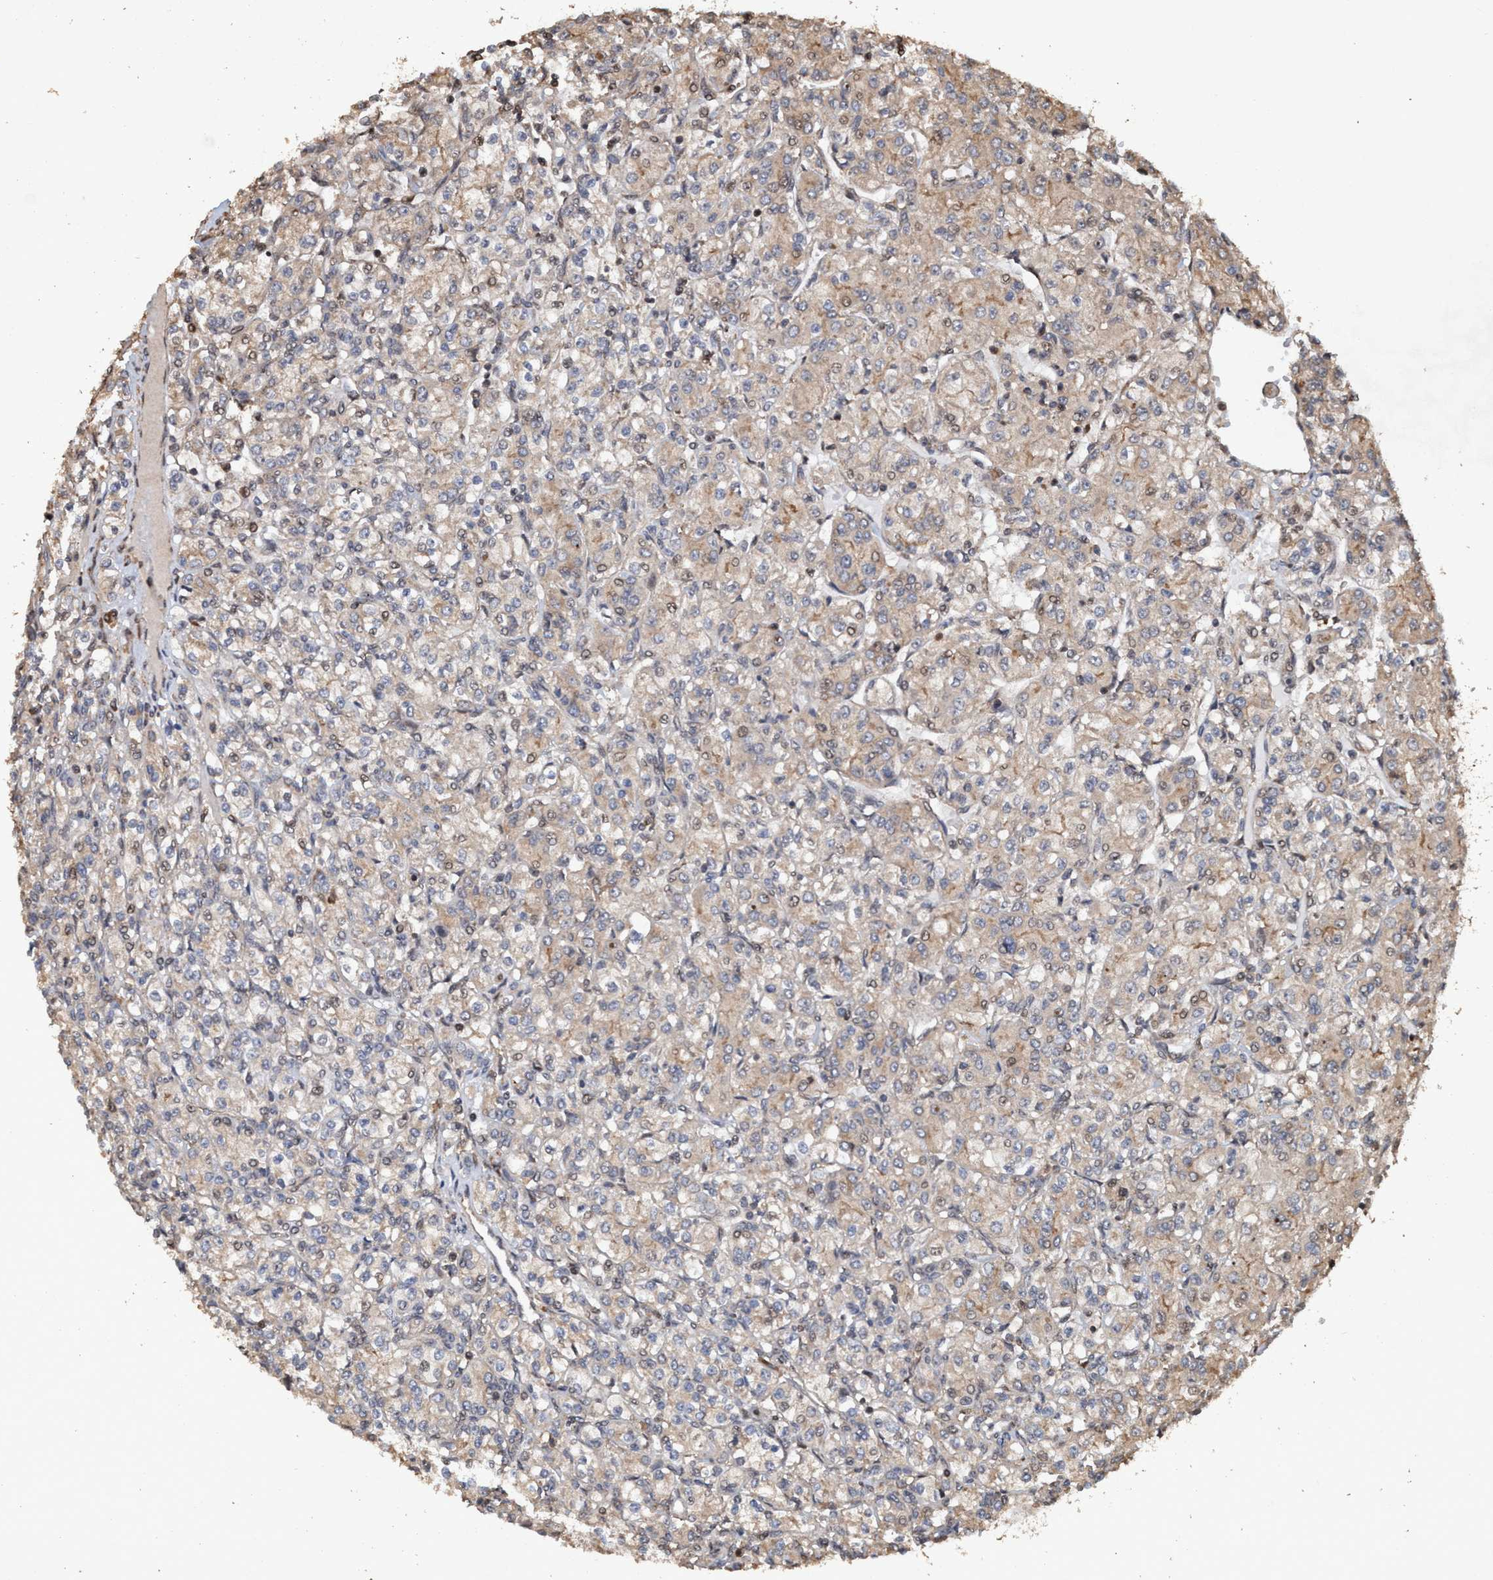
{"staining": {"intensity": "weak", "quantity": "<25%", "location": "cytoplasmic/membranous,nuclear"}, "tissue": "renal cancer", "cell_type": "Tumor cells", "image_type": "cancer", "snomed": [{"axis": "morphology", "description": "Adenocarcinoma, NOS"}, {"axis": "topography", "description": "Kidney"}], "caption": "A high-resolution image shows IHC staining of renal cancer (adenocarcinoma), which reveals no significant staining in tumor cells.", "gene": "TRPC7", "patient": {"sex": "male", "age": 77}}